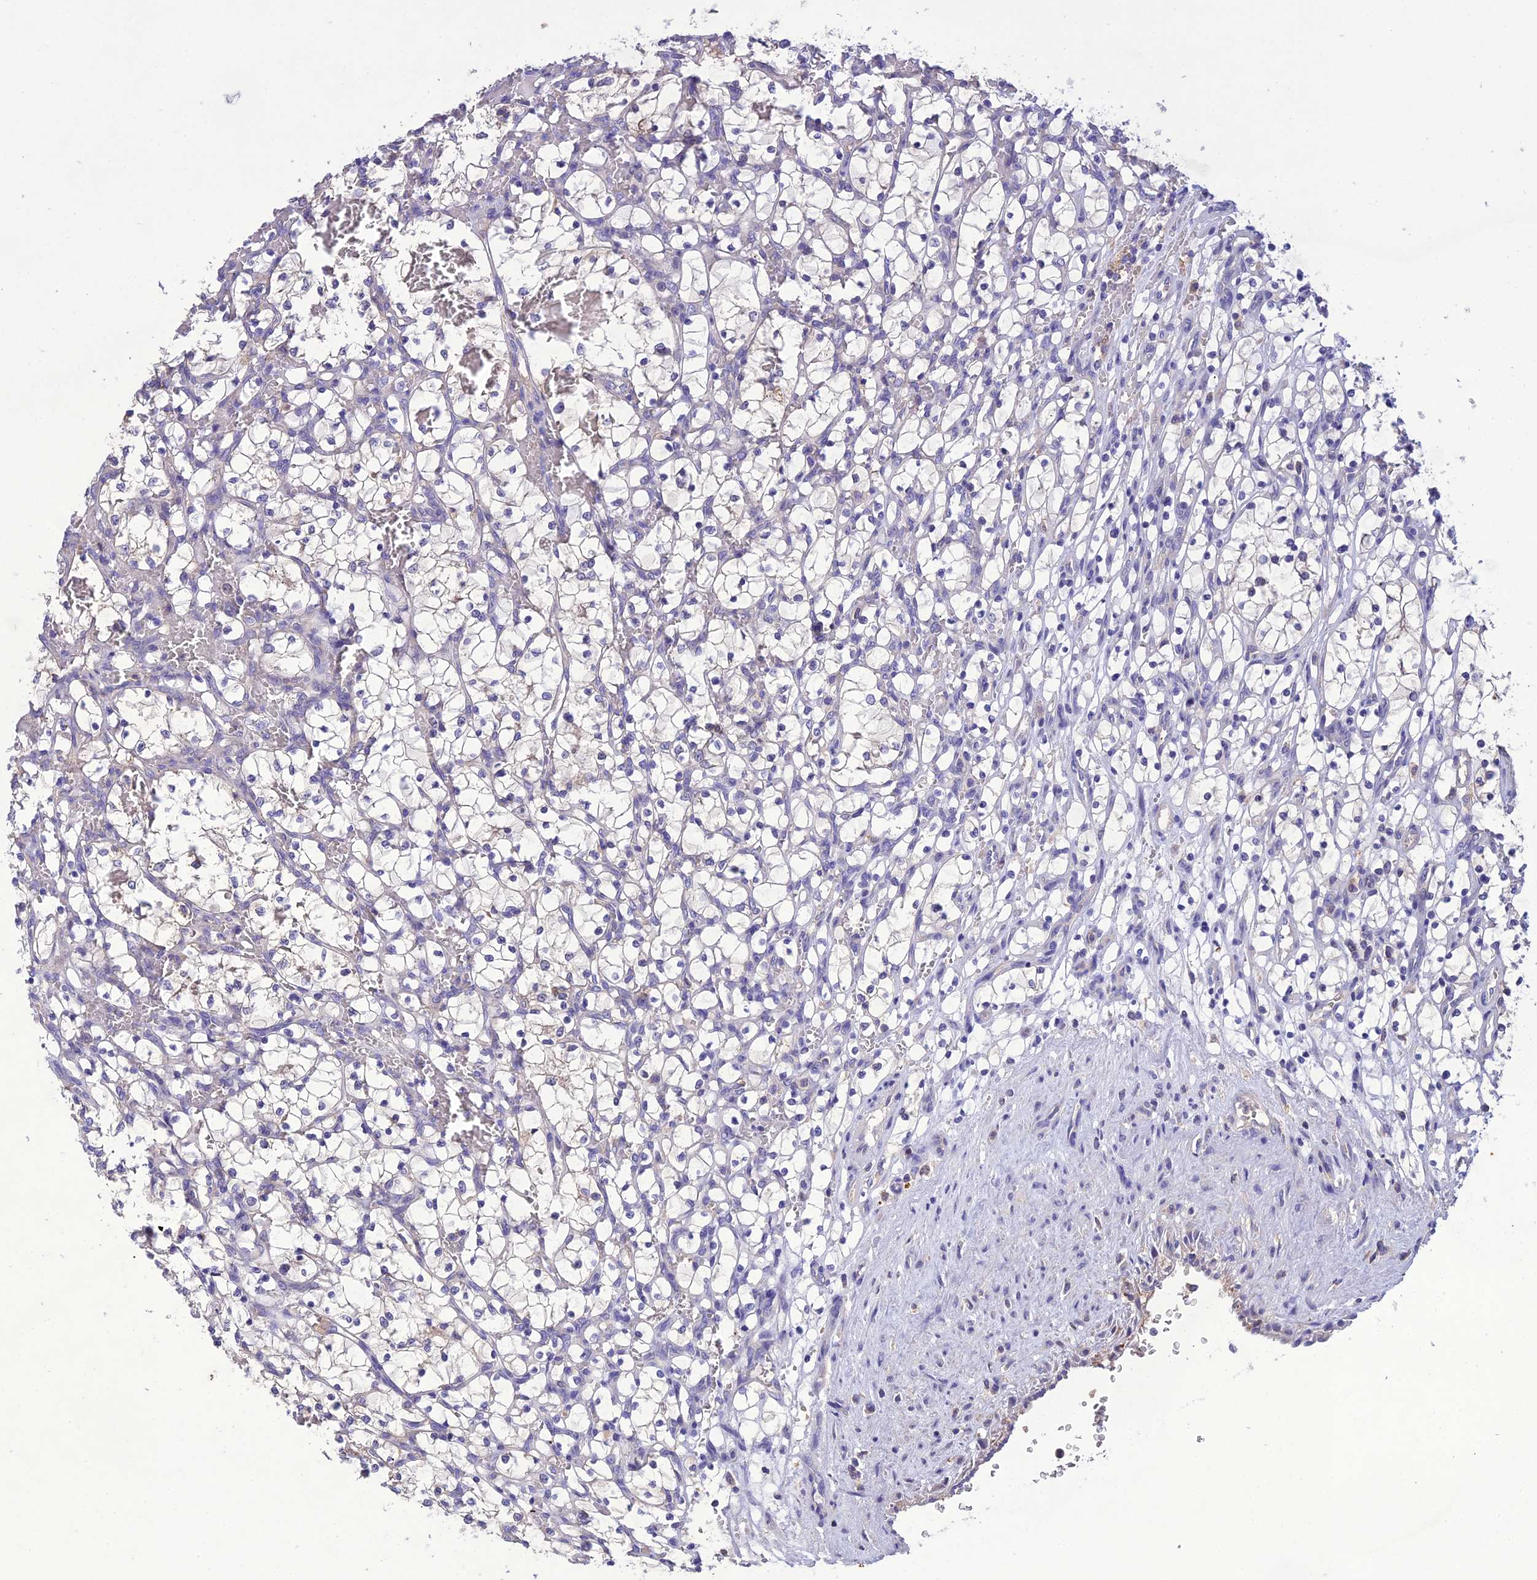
{"staining": {"intensity": "negative", "quantity": "none", "location": "none"}, "tissue": "renal cancer", "cell_type": "Tumor cells", "image_type": "cancer", "snomed": [{"axis": "morphology", "description": "Adenocarcinoma, NOS"}, {"axis": "topography", "description": "Kidney"}], "caption": "This is a photomicrograph of immunohistochemistry staining of renal adenocarcinoma, which shows no positivity in tumor cells.", "gene": "SNX24", "patient": {"sex": "female", "age": 69}}